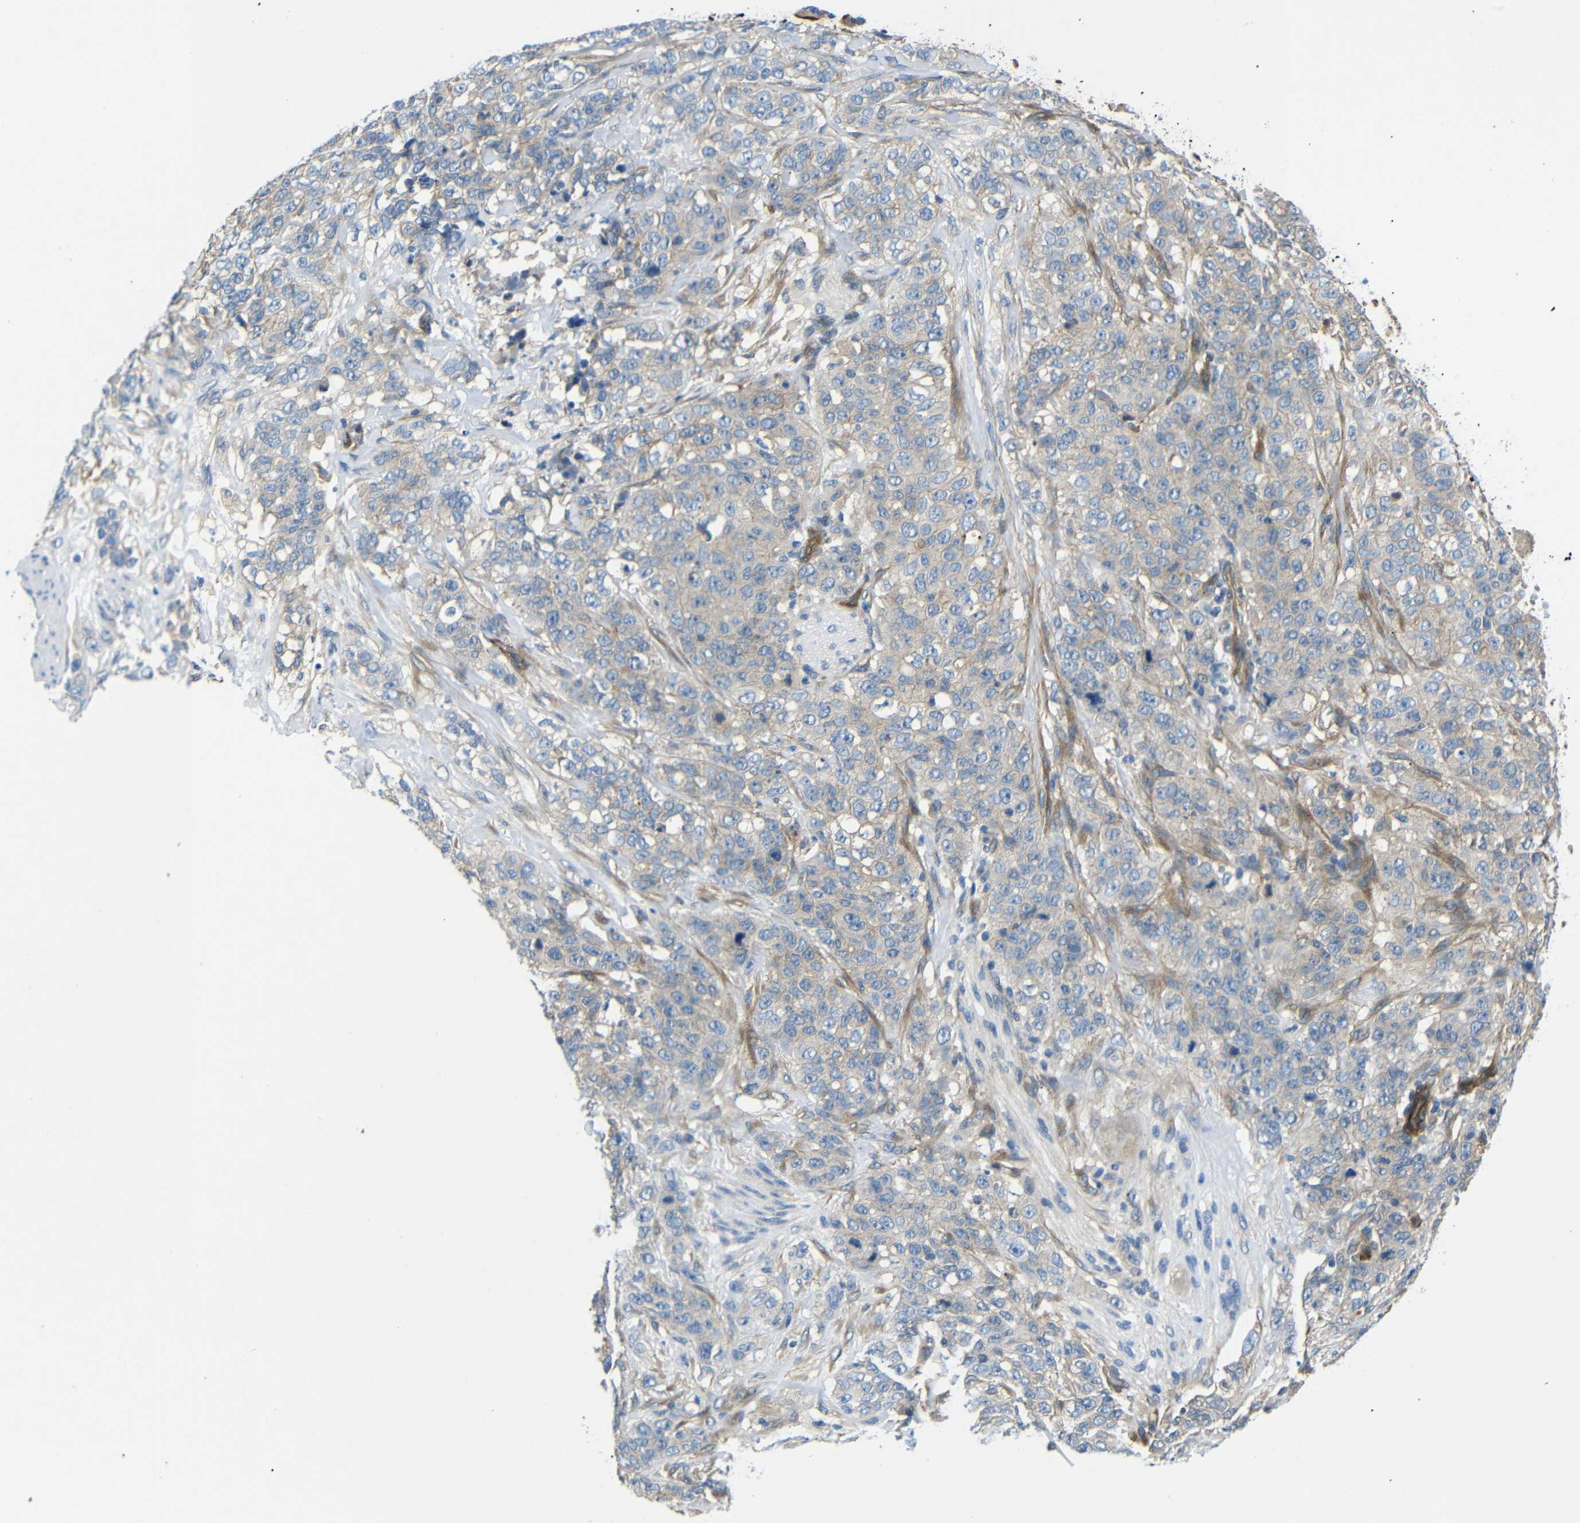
{"staining": {"intensity": "negative", "quantity": "none", "location": "none"}, "tissue": "stomach cancer", "cell_type": "Tumor cells", "image_type": "cancer", "snomed": [{"axis": "morphology", "description": "Adenocarcinoma, NOS"}, {"axis": "topography", "description": "Stomach"}], "caption": "Tumor cells are negative for brown protein staining in stomach cancer.", "gene": "MYO1B", "patient": {"sex": "male", "age": 48}}